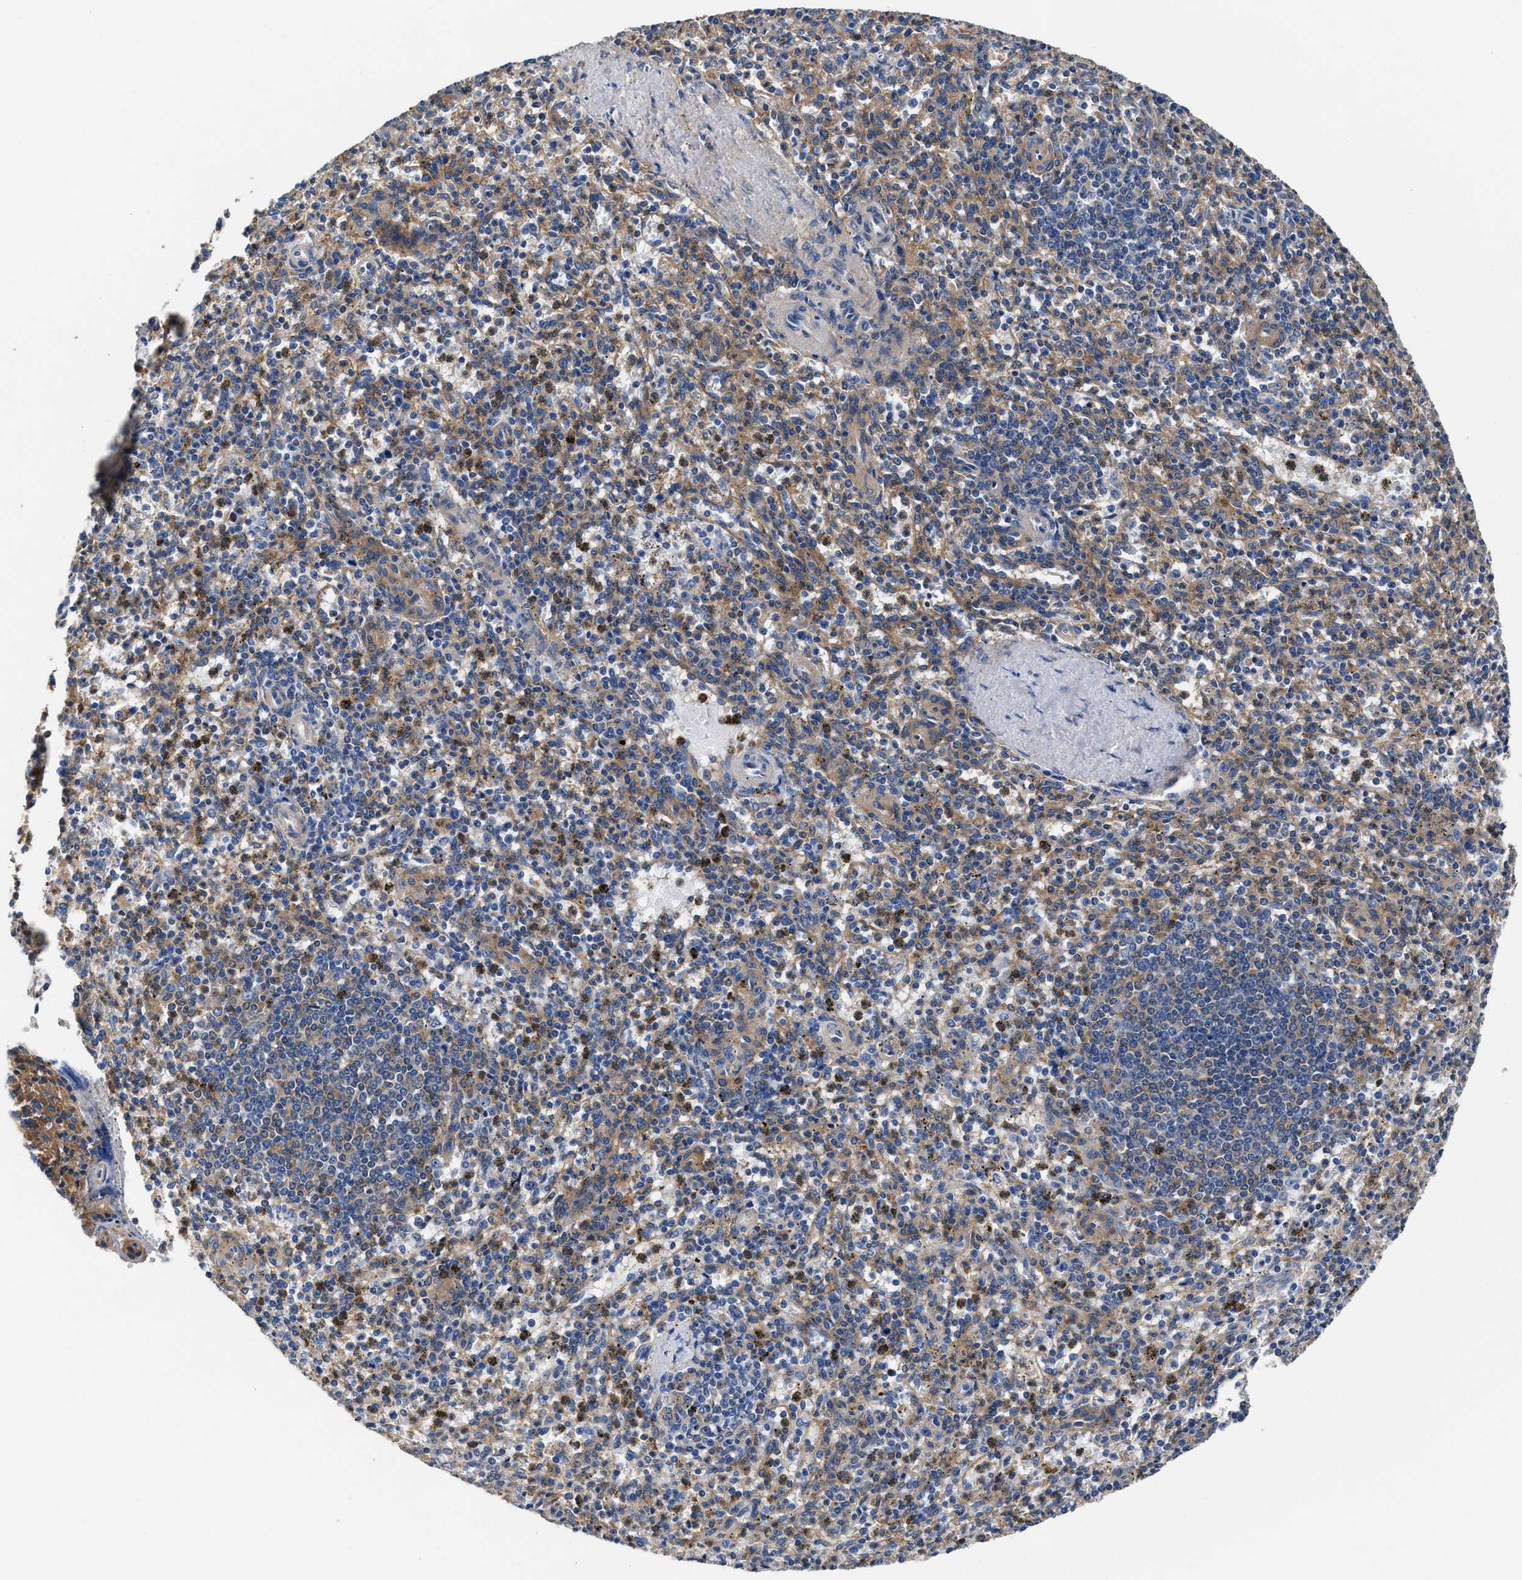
{"staining": {"intensity": "negative", "quantity": "none", "location": "none"}, "tissue": "spleen", "cell_type": "Cells in red pulp", "image_type": "normal", "snomed": [{"axis": "morphology", "description": "Normal tissue, NOS"}, {"axis": "topography", "description": "Spleen"}], "caption": "Histopathology image shows no protein positivity in cells in red pulp of unremarkable spleen. (Brightfield microscopy of DAB IHC at high magnification).", "gene": "SH3GL1", "patient": {"sex": "male", "age": 72}}